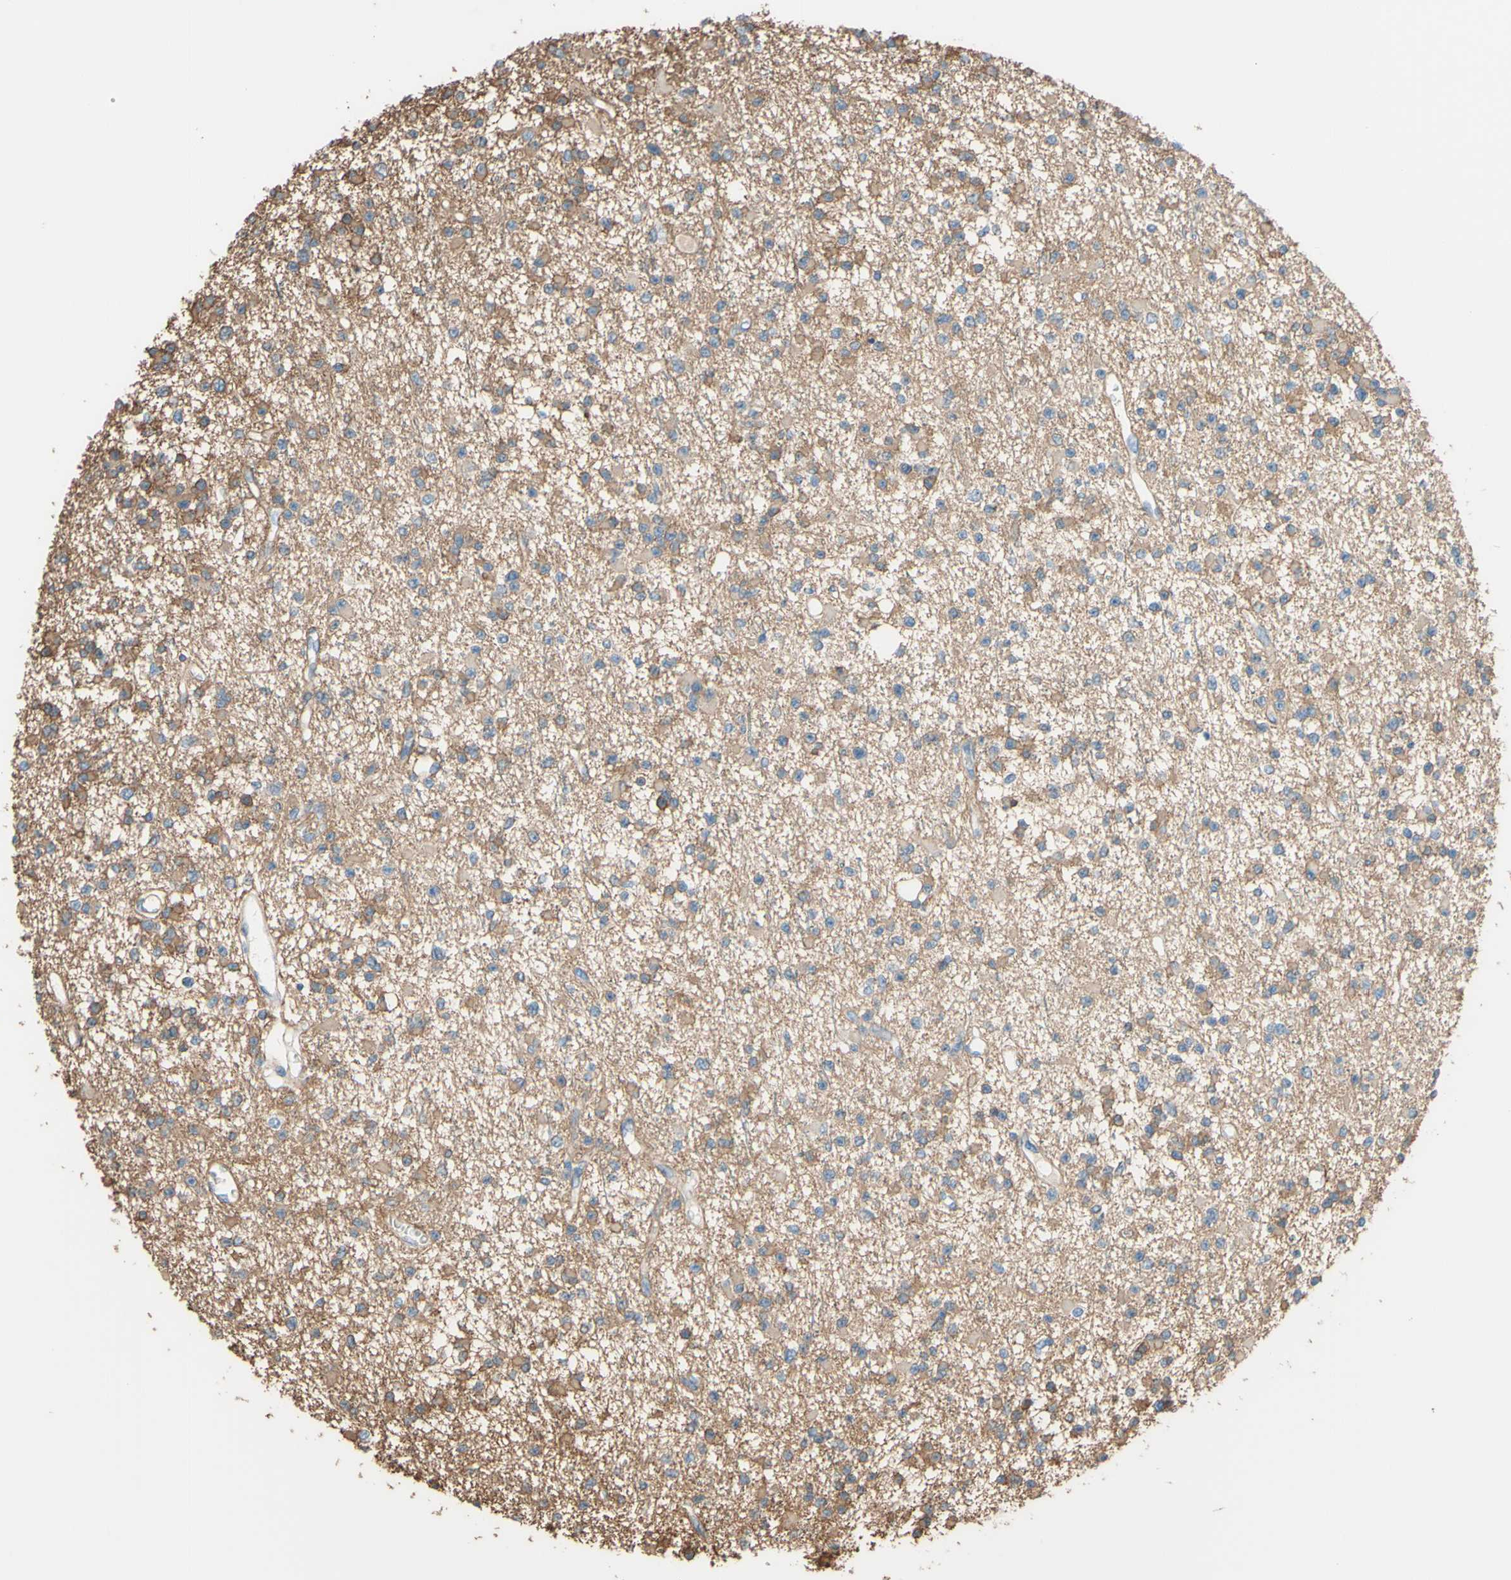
{"staining": {"intensity": "weak", "quantity": "25%-75%", "location": "cytoplasmic/membranous"}, "tissue": "glioma", "cell_type": "Tumor cells", "image_type": "cancer", "snomed": [{"axis": "morphology", "description": "Glioma, malignant, Low grade"}, {"axis": "topography", "description": "Brain"}], "caption": "Tumor cells exhibit low levels of weak cytoplasmic/membranous expression in approximately 25%-75% of cells in human malignant low-grade glioma.", "gene": "ADD1", "patient": {"sex": "female", "age": 22}}